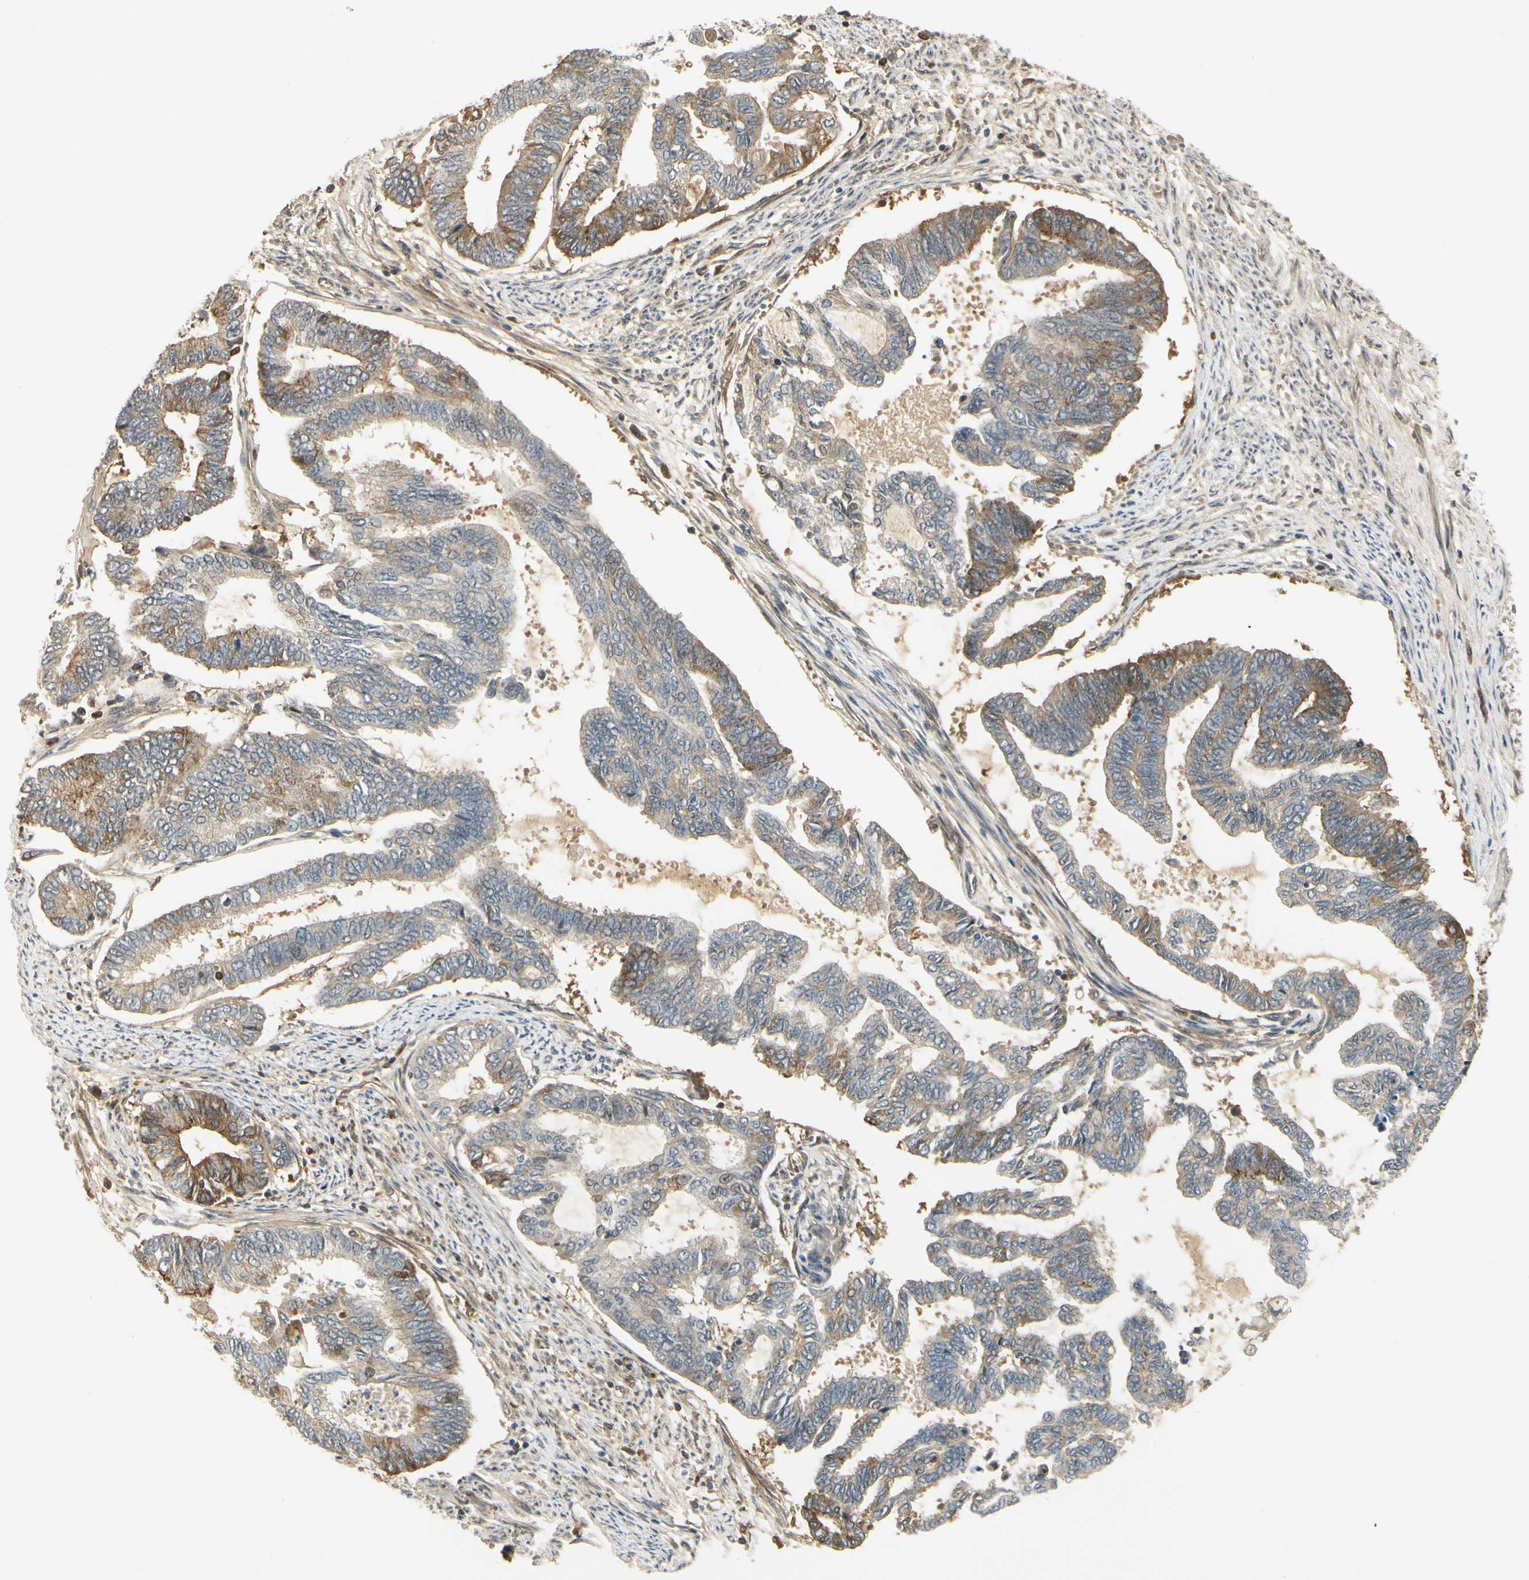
{"staining": {"intensity": "moderate", "quantity": "<25%", "location": "cytoplasmic/membranous"}, "tissue": "endometrial cancer", "cell_type": "Tumor cells", "image_type": "cancer", "snomed": [{"axis": "morphology", "description": "Adenocarcinoma, NOS"}, {"axis": "topography", "description": "Endometrium"}], "caption": "Immunohistochemical staining of endometrial cancer (adenocarcinoma) reveals low levels of moderate cytoplasmic/membranous protein staining in approximately <25% of tumor cells.", "gene": "EPHB3", "patient": {"sex": "female", "age": 86}}